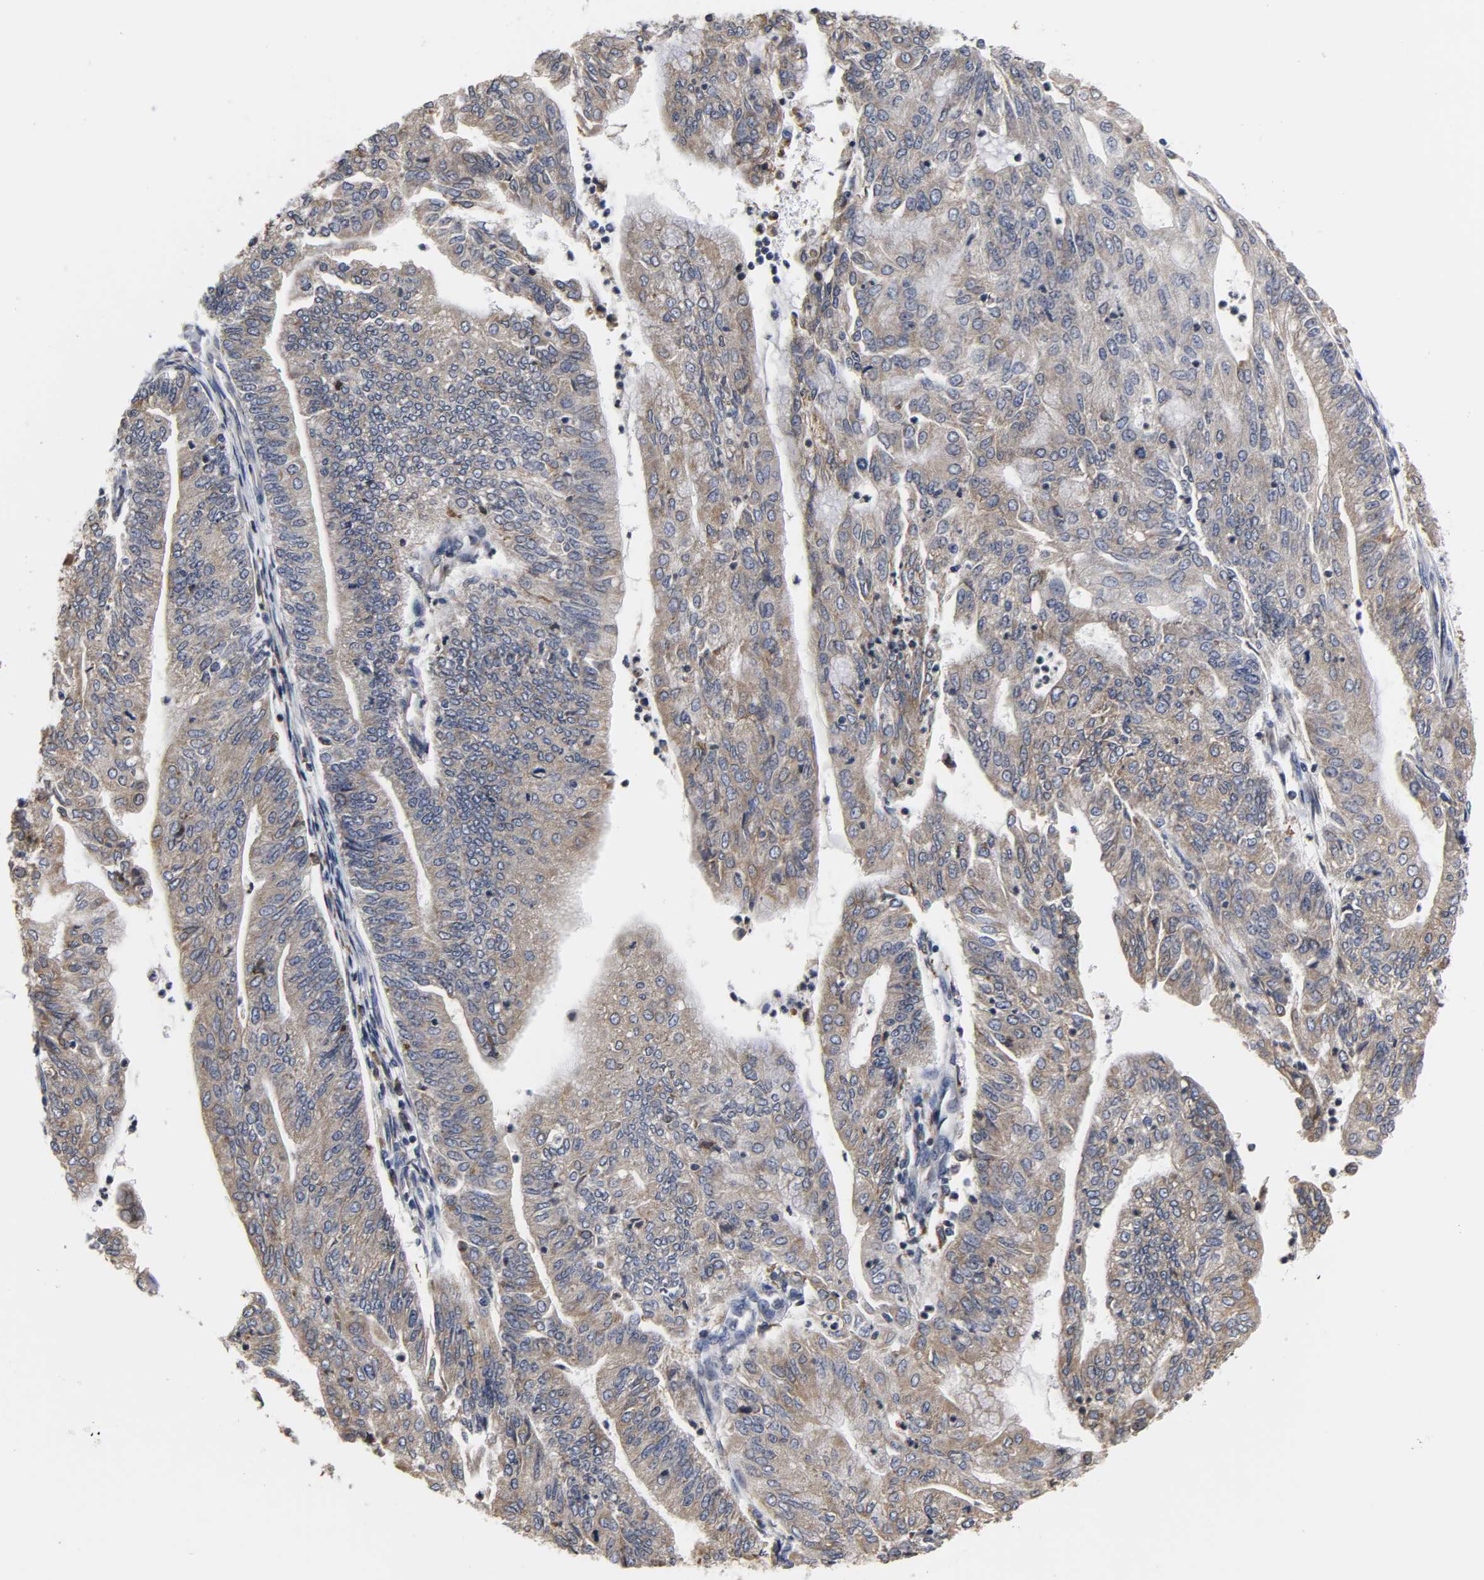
{"staining": {"intensity": "weak", "quantity": ">75%", "location": "cytoplasmic/membranous"}, "tissue": "endometrial cancer", "cell_type": "Tumor cells", "image_type": "cancer", "snomed": [{"axis": "morphology", "description": "Adenocarcinoma, NOS"}, {"axis": "topography", "description": "Endometrium"}], "caption": "A brown stain highlights weak cytoplasmic/membranous staining of a protein in endometrial cancer tumor cells.", "gene": "HCK", "patient": {"sex": "female", "age": 59}}